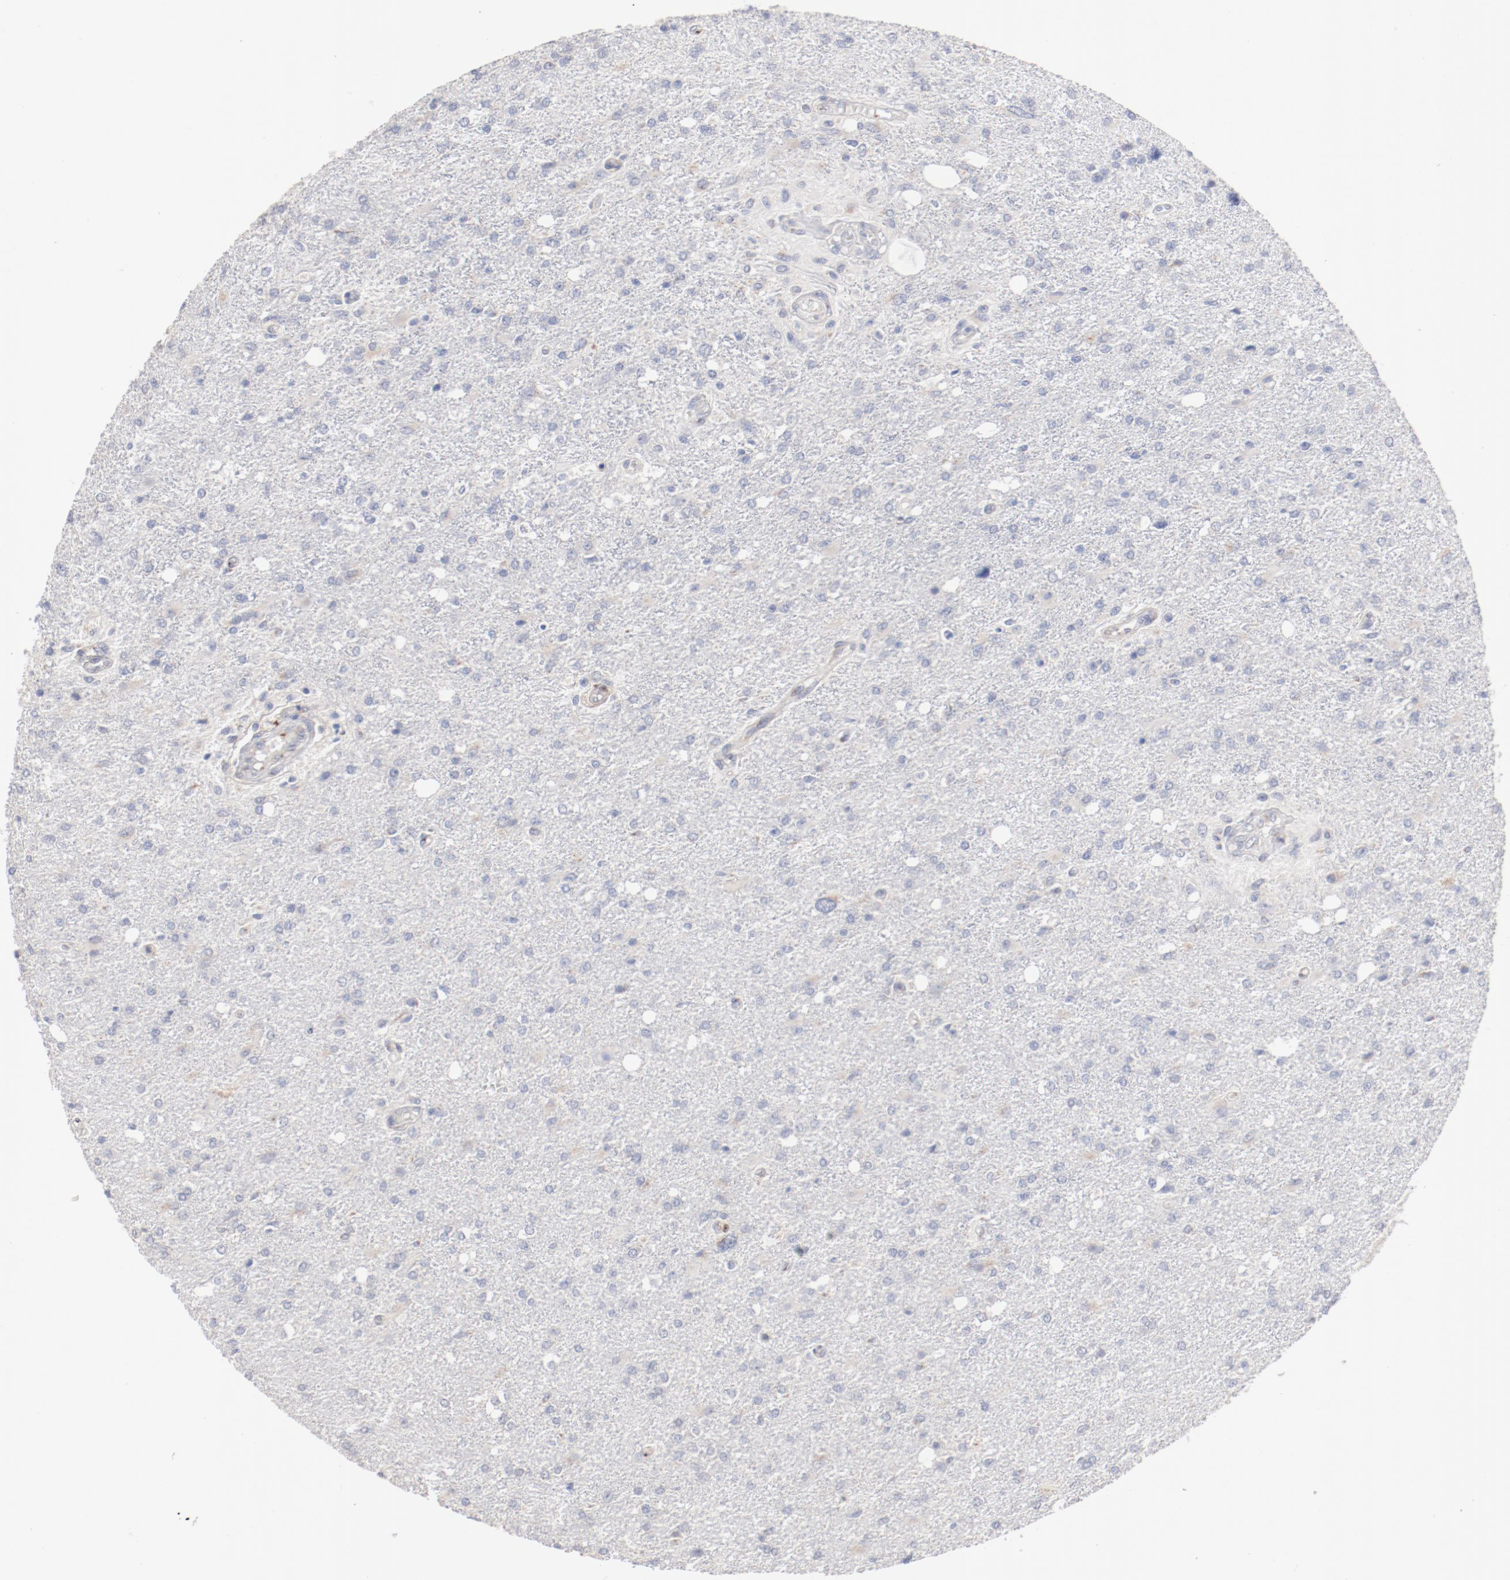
{"staining": {"intensity": "negative", "quantity": "none", "location": "none"}, "tissue": "glioma", "cell_type": "Tumor cells", "image_type": "cancer", "snomed": [{"axis": "morphology", "description": "Glioma, malignant, High grade"}, {"axis": "topography", "description": "Cerebral cortex"}], "caption": "This image is of malignant glioma (high-grade) stained with immunohistochemistry to label a protein in brown with the nuclei are counter-stained blue. There is no expression in tumor cells.", "gene": "AK7", "patient": {"sex": "male", "age": 76}}